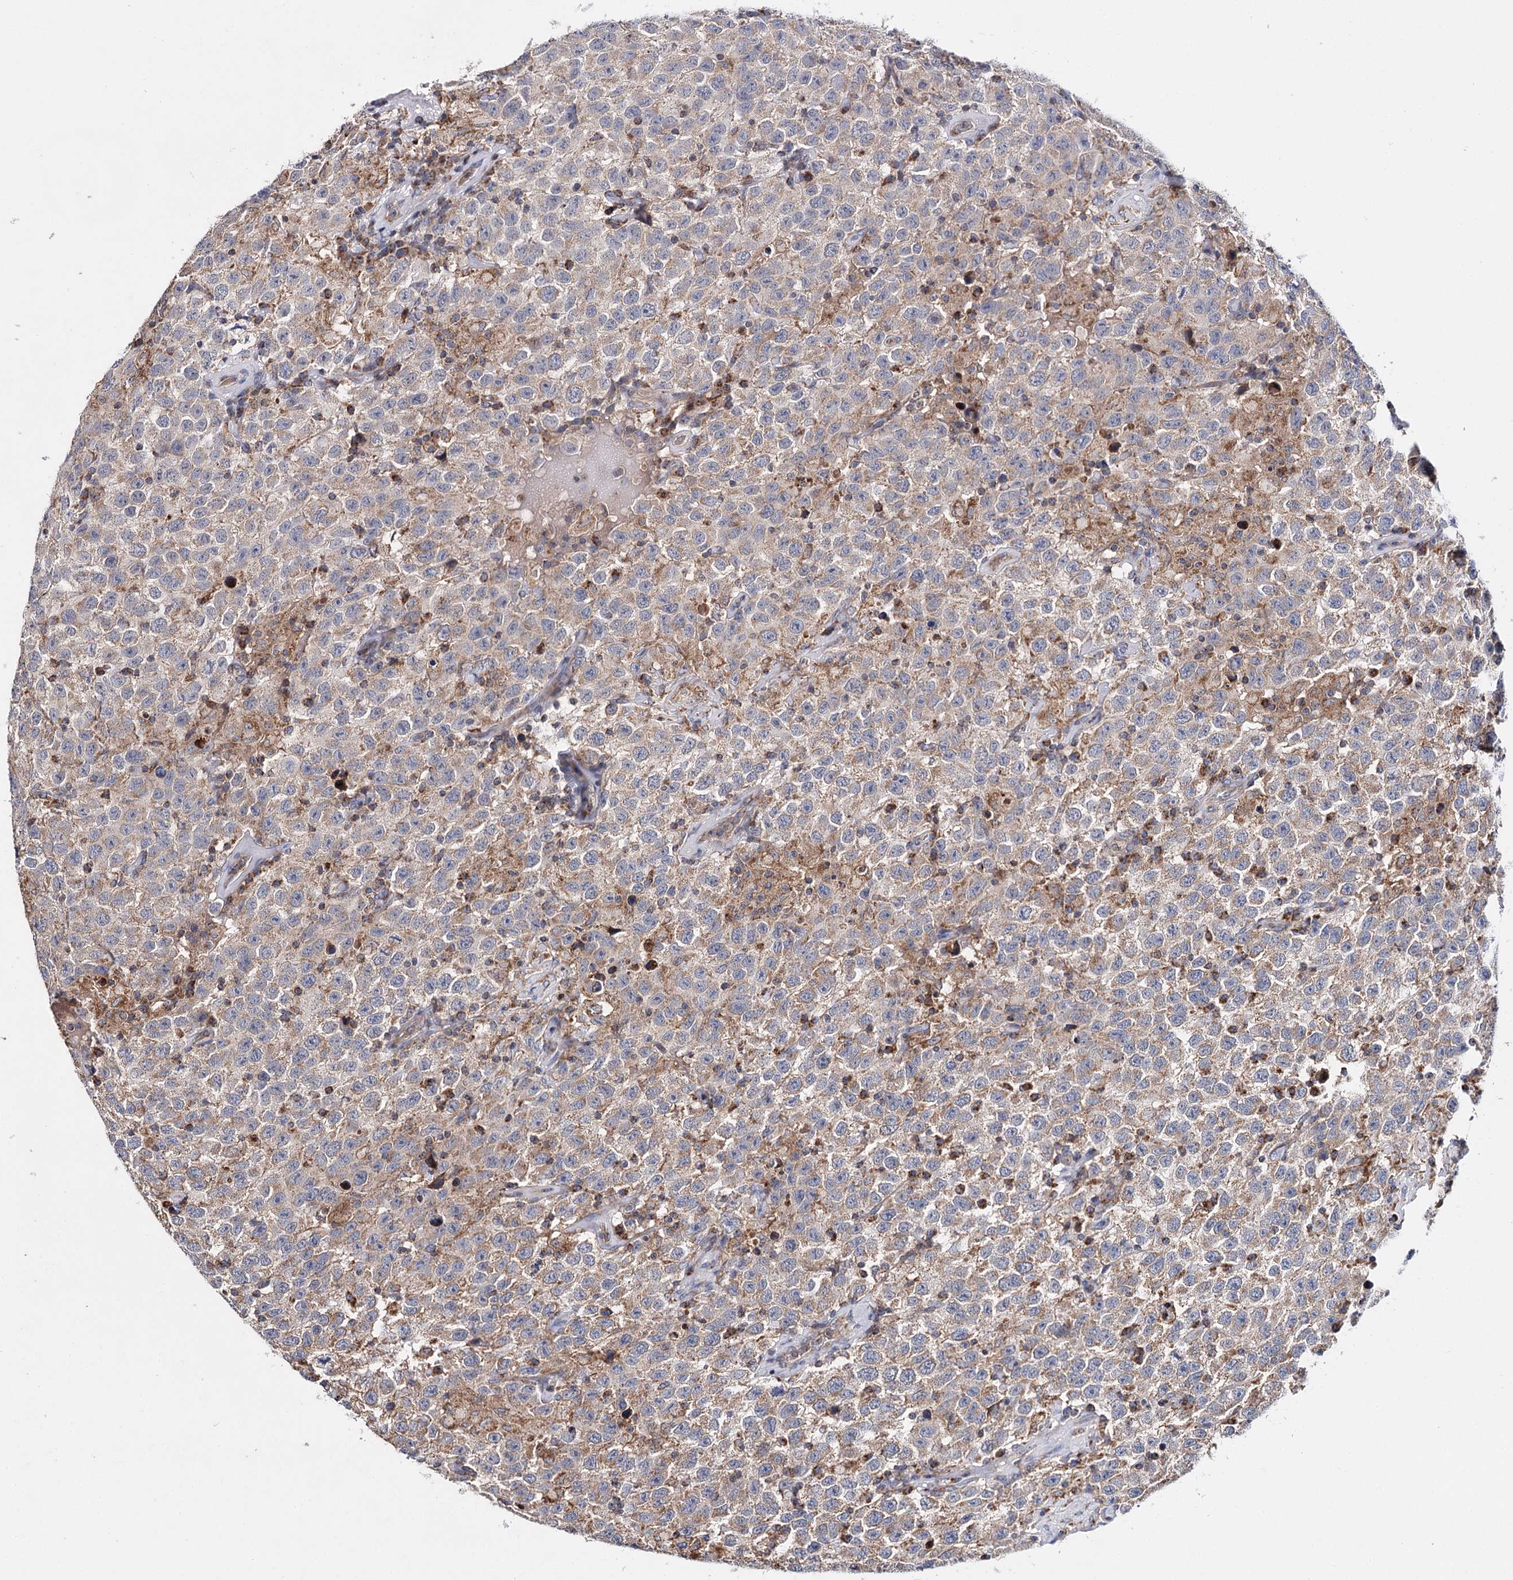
{"staining": {"intensity": "weak", "quantity": "<25%", "location": "cytoplasmic/membranous"}, "tissue": "testis cancer", "cell_type": "Tumor cells", "image_type": "cancer", "snomed": [{"axis": "morphology", "description": "Seminoma, NOS"}, {"axis": "topography", "description": "Testis"}], "caption": "Testis cancer (seminoma) stained for a protein using immunohistochemistry (IHC) reveals no expression tumor cells.", "gene": "CFAP46", "patient": {"sex": "male", "age": 41}}